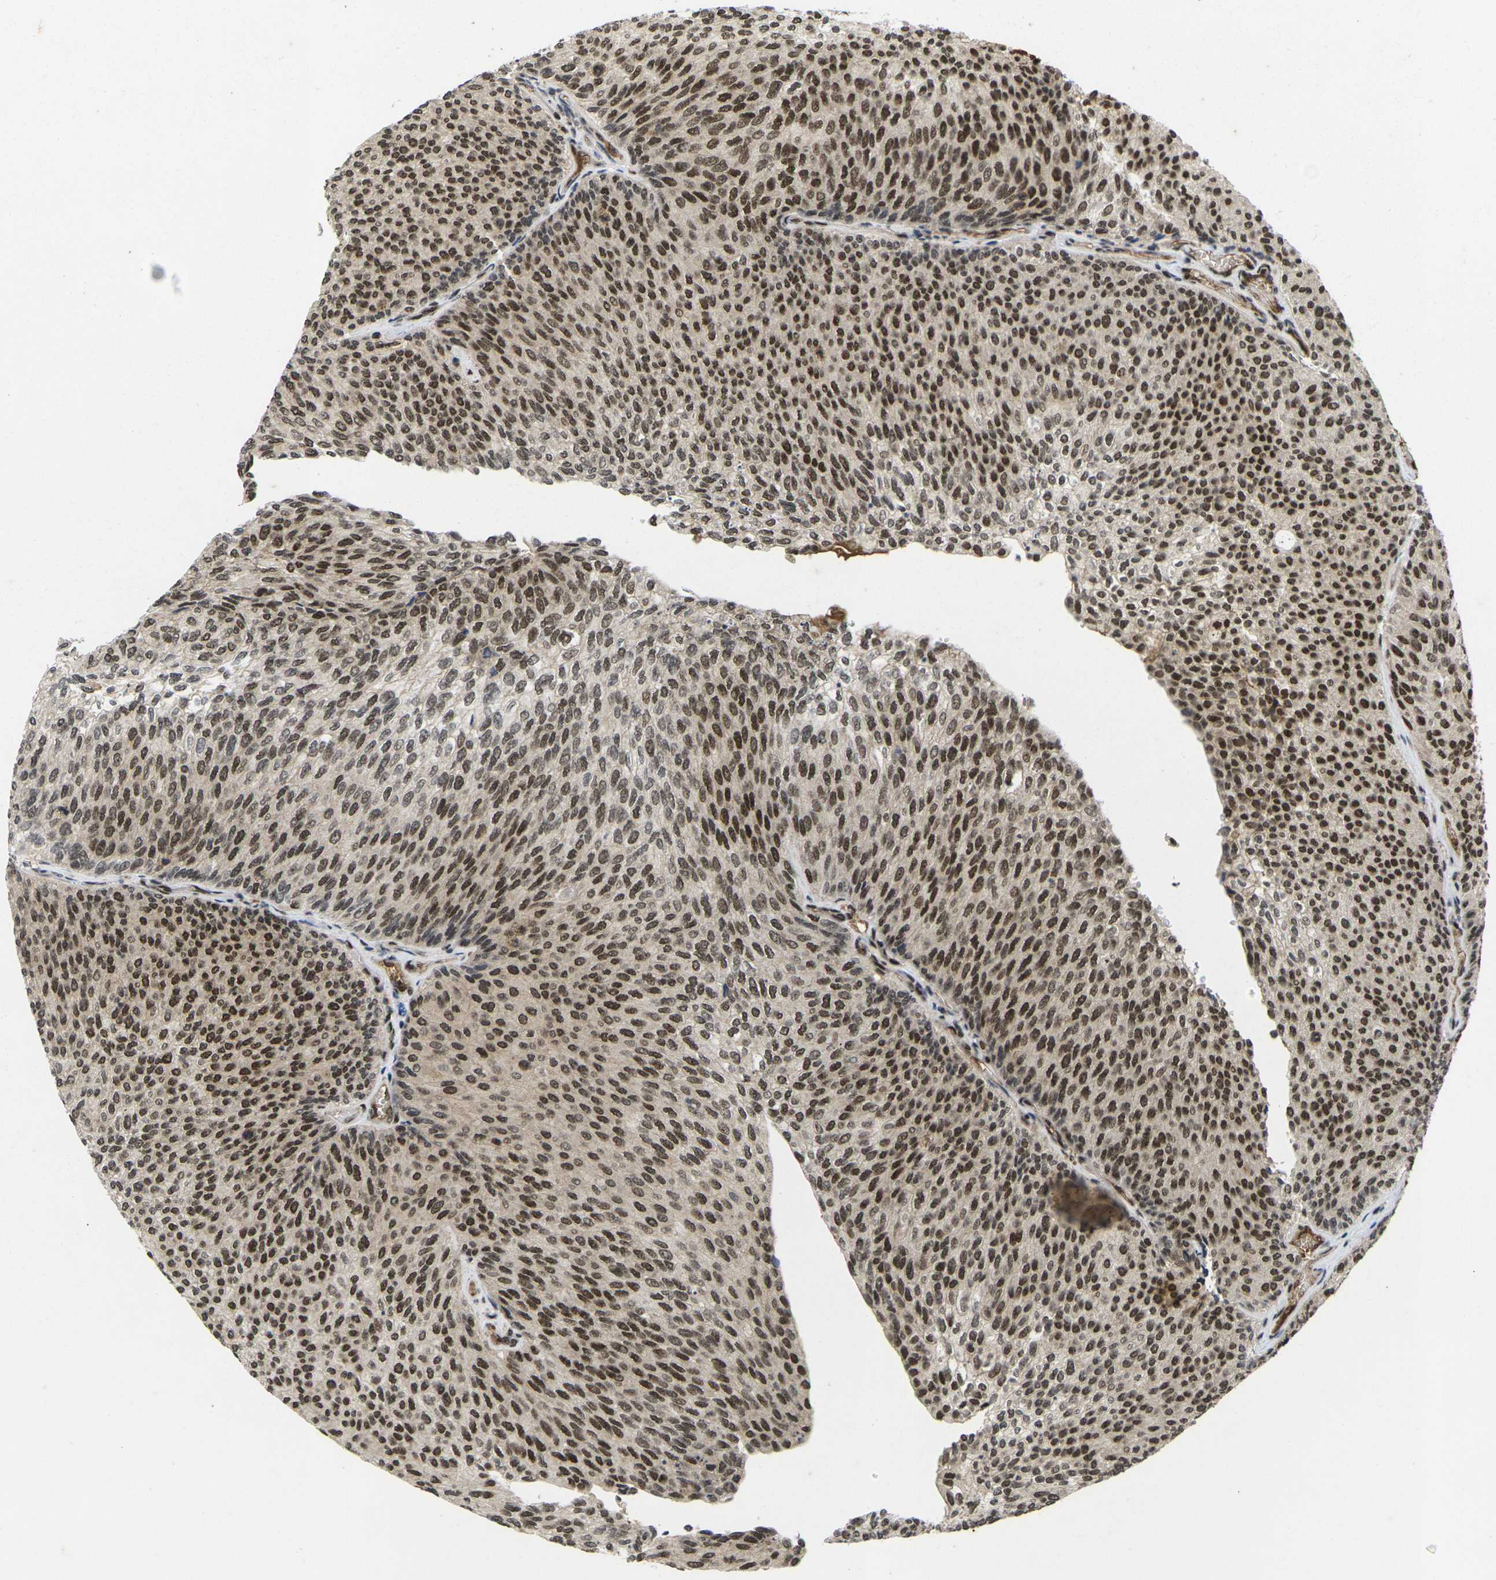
{"staining": {"intensity": "strong", "quantity": ">75%", "location": "nuclear"}, "tissue": "urothelial cancer", "cell_type": "Tumor cells", "image_type": "cancer", "snomed": [{"axis": "morphology", "description": "Urothelial carcinoma, Low grade"}, {"axis": "topography", "description": "Urinary bladder"}], "caption": "Immunohistochemistry (IHC) of urothelial carcinoma (low-grade) reveals high levels of strong nuclear expression in about >75% of tumor cells.", "gene": "GTF2E1", "patient": {"sex": "female", "age": 79}}